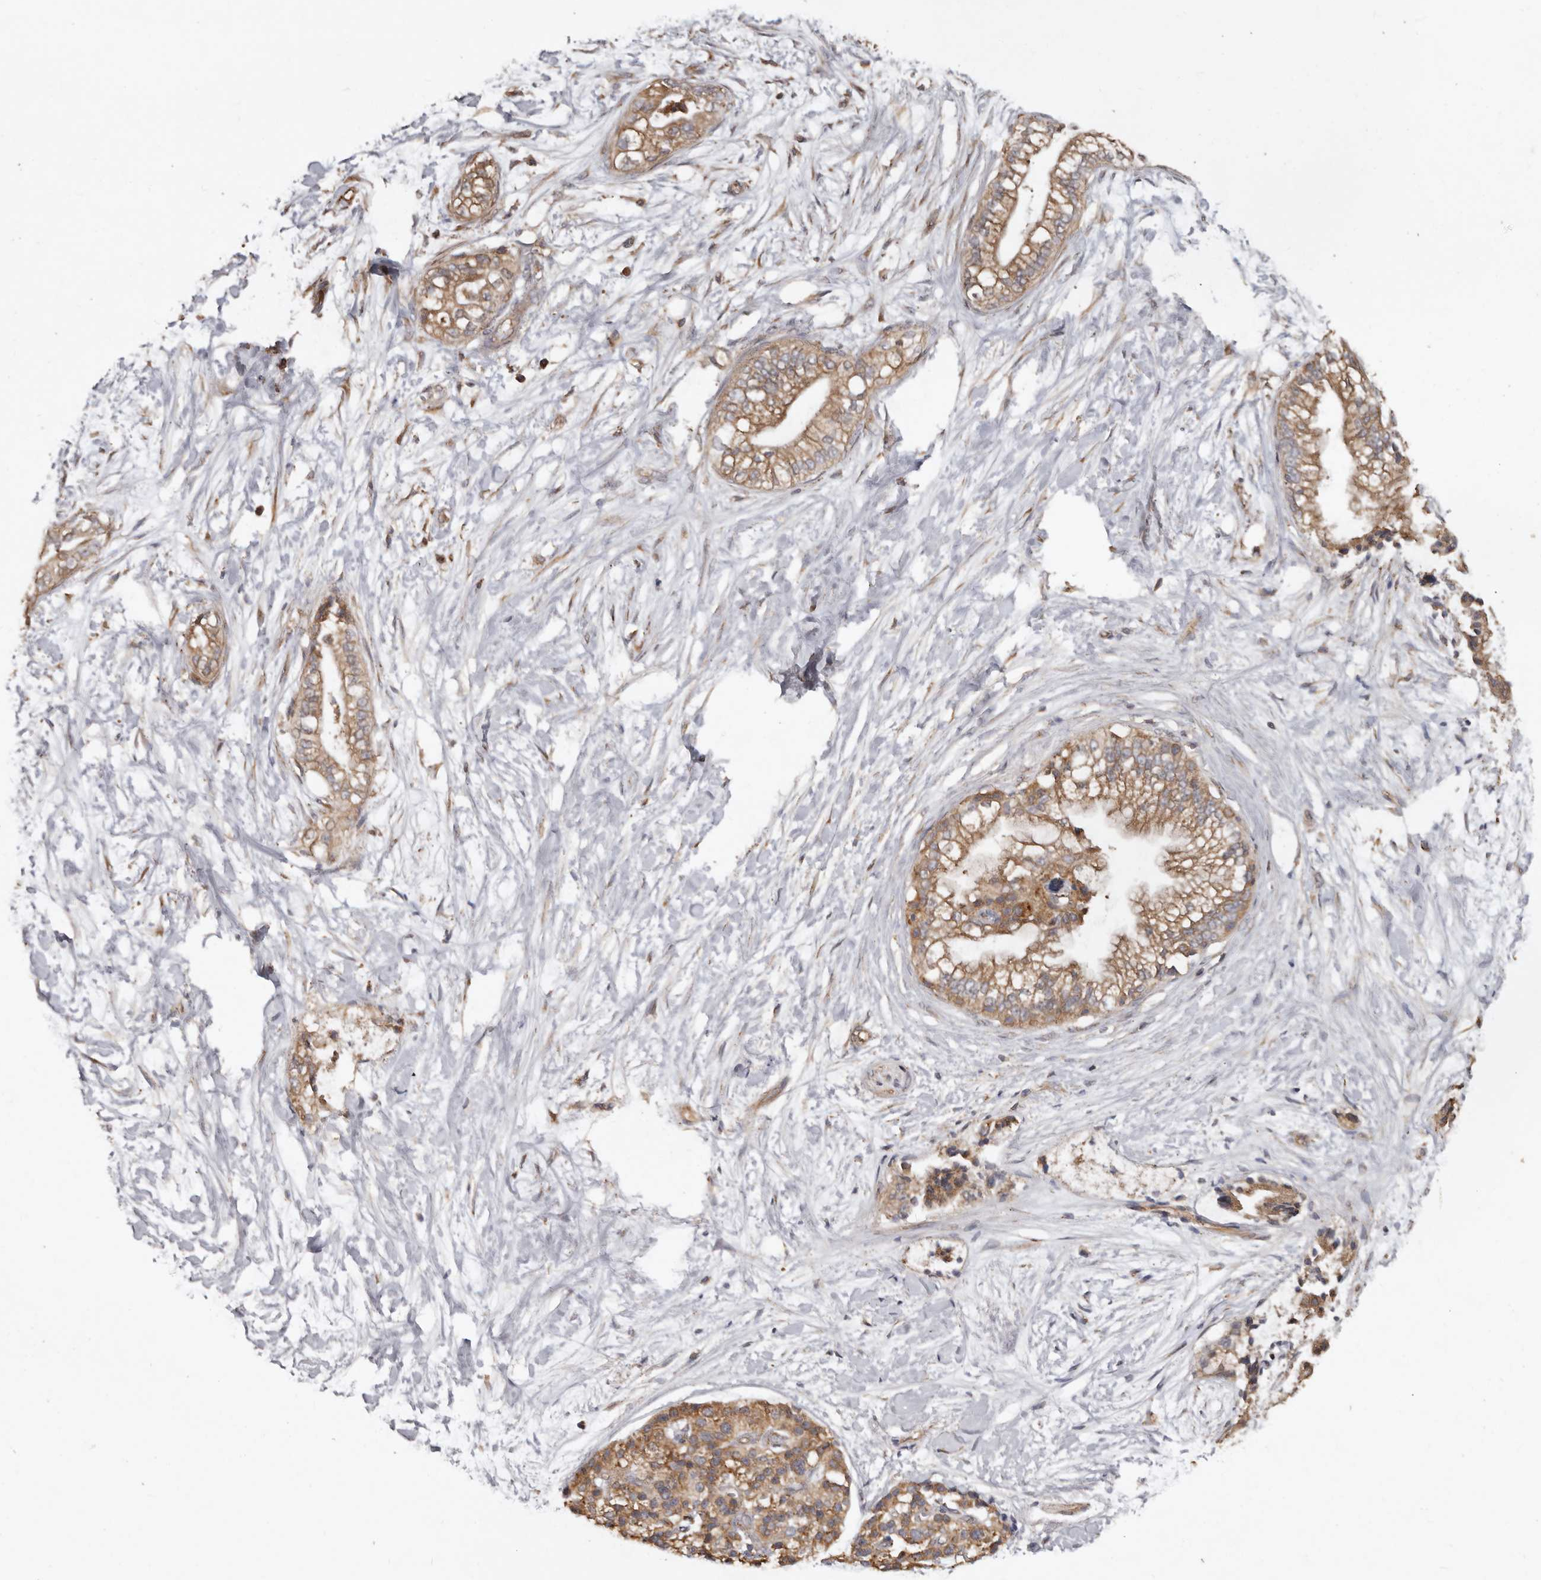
{"staining": {"intensity": "moderate", "quantity": ">75%", "location": "cytoplasmic/membranous"}, "tissue": "pancreatic cancer", "cell_type": "Tumor cells", "image_type": "cancer", "snomed": [{"axis": "morphology", "description": "Adenocarcinoma, NOS"}, {"axis": "topography", "description": "Pancreas"}], "caption": "Protein expression by IHC shows moderate cytoplasmic/membranous positivity in about >75% of tumor cells in adenocarcinoma (pancreatic).", "gene": "FLCN", "patient": {"sex": "male", "age": 68}}